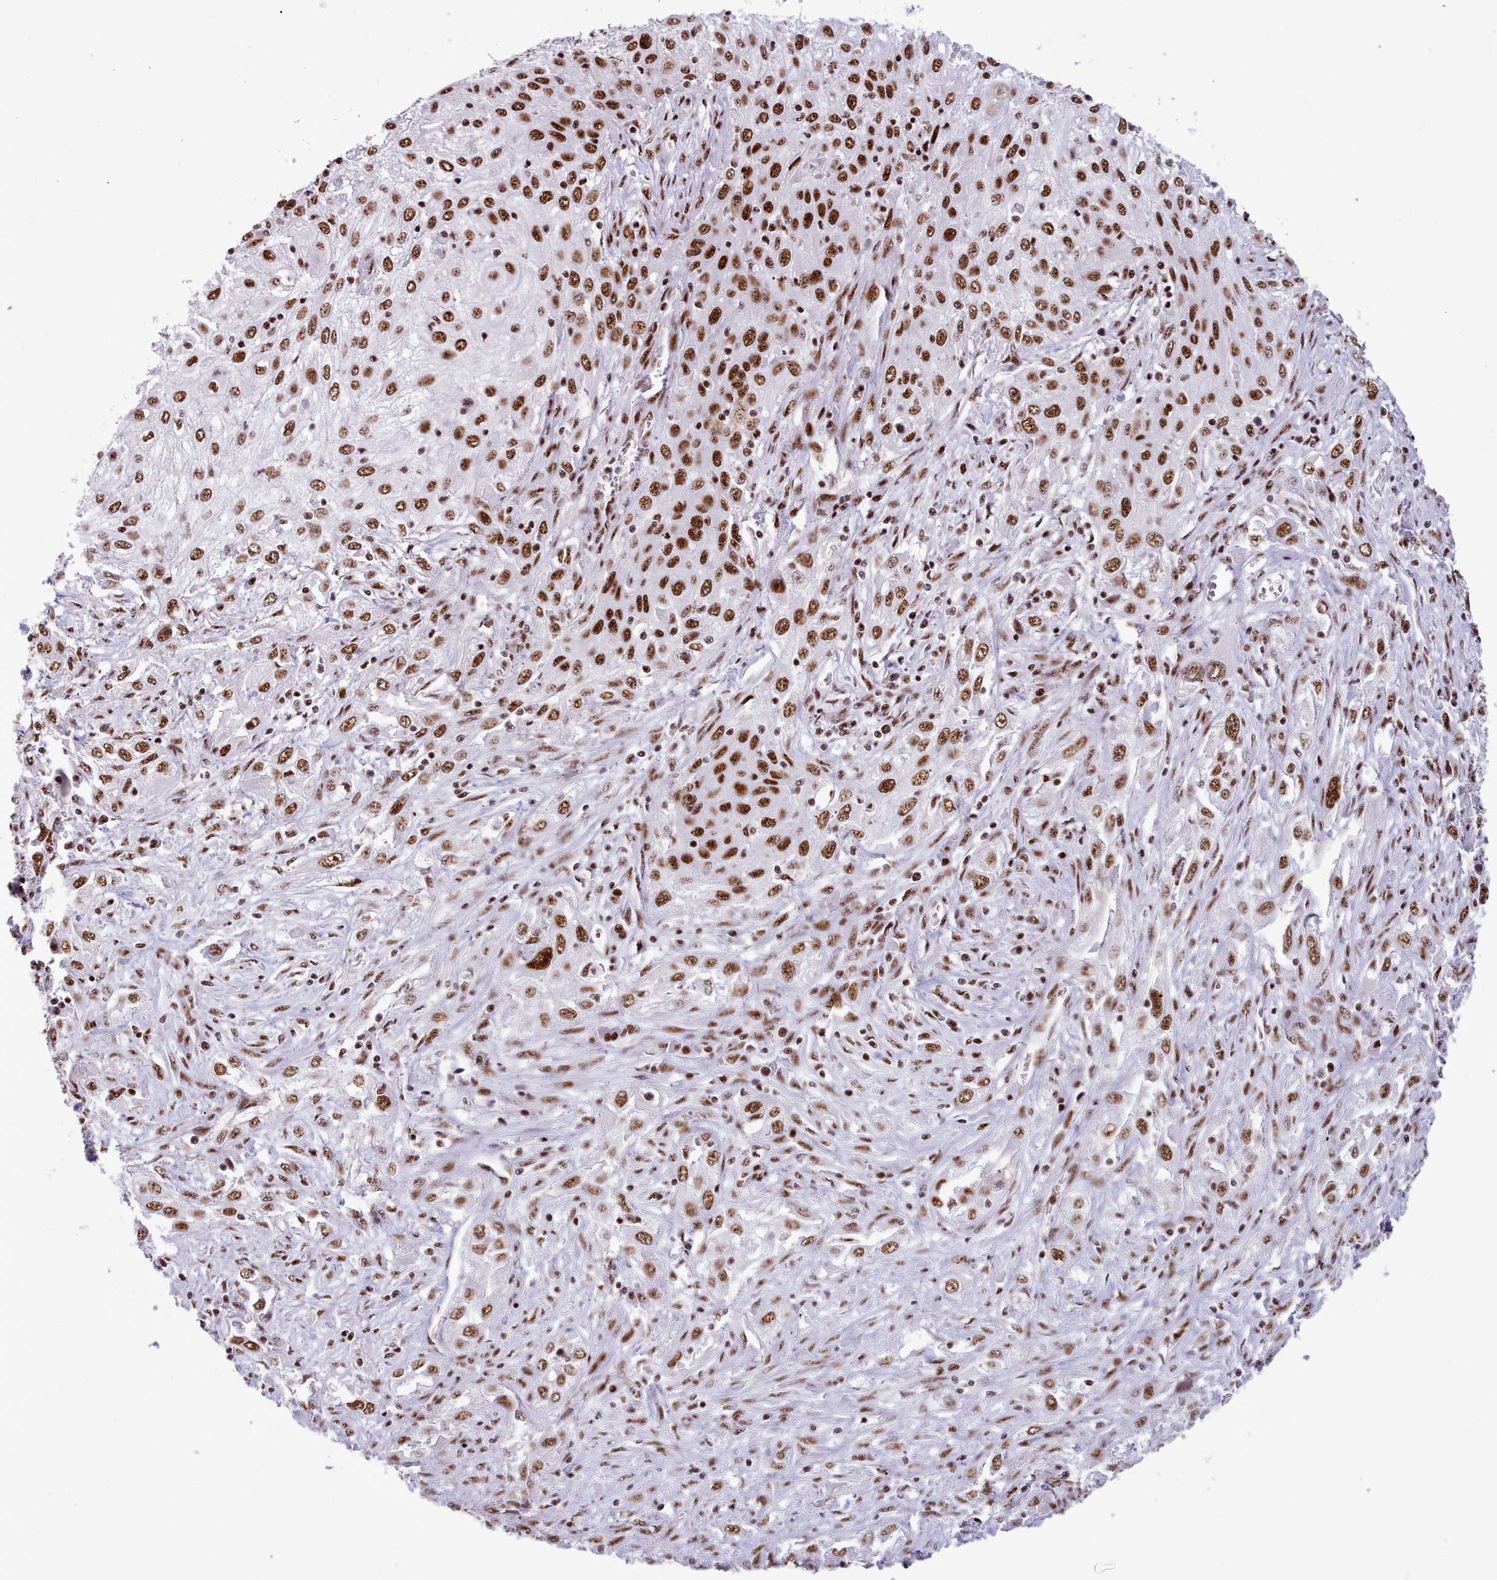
{"staining": {"intensity": "strong", "quantity": ">75%", "location": "nuclear"}, "tissue": "lung cancer", "cell_type": "Tumor cells", "image_type": "cancer", "snomed": [{"axis": "morphology", "description": "Squamous cell carcinoma, NOS"}, {"axis": "topography", "description": "Lung"}], "caption": "Immunohistochemical staining of lung squamous cell carcinoma shows high levels of strong nuclear positivity in about >75% of tumor cells. Using DAB (3,3'-diaminobenzidine) (brown) and hematoxylin (blue) stains, captured at high magnification using brightfield microscopy.", "gene": "TMEM35B", "patient": {"sex": "female", "age": 69}}